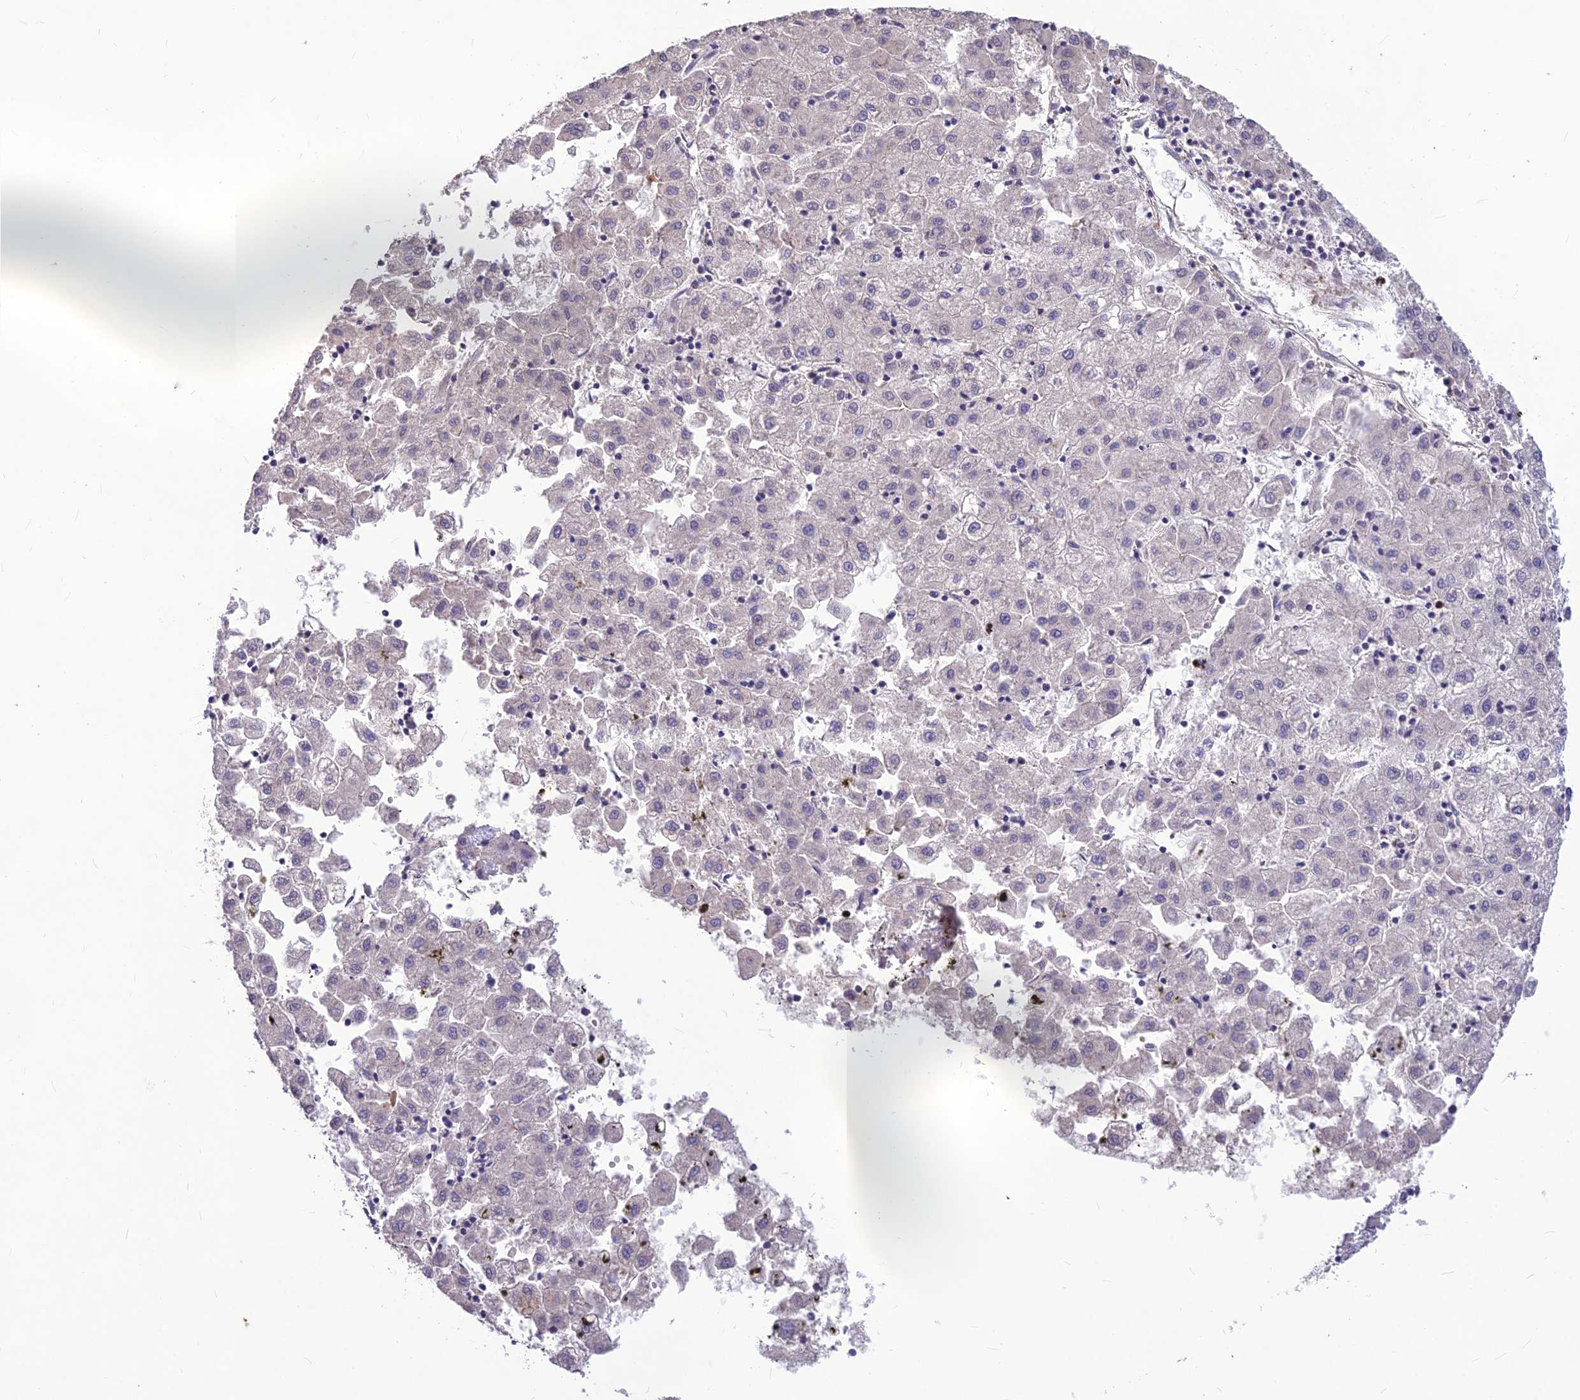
{"staining": {"intensity": "negative", "quantity": "none", "location": "none"}, "tissue": "liver cancer", "cell_type": "Tumor cells", "image_type": "cancer", "snomed": [{"axis": "morphology", "description": "Carcinoma, Hepatocellular, NOS"}, {"axis": "topography", "description": "Liver"}], "caption": "IHC photomicrograph of human liver hepatocellular carcinoma stained for a protein (brown), which reveals no expression in tumor cells.", "gene": "CLUH", "patient": {"sex": "male", "age": 72}}